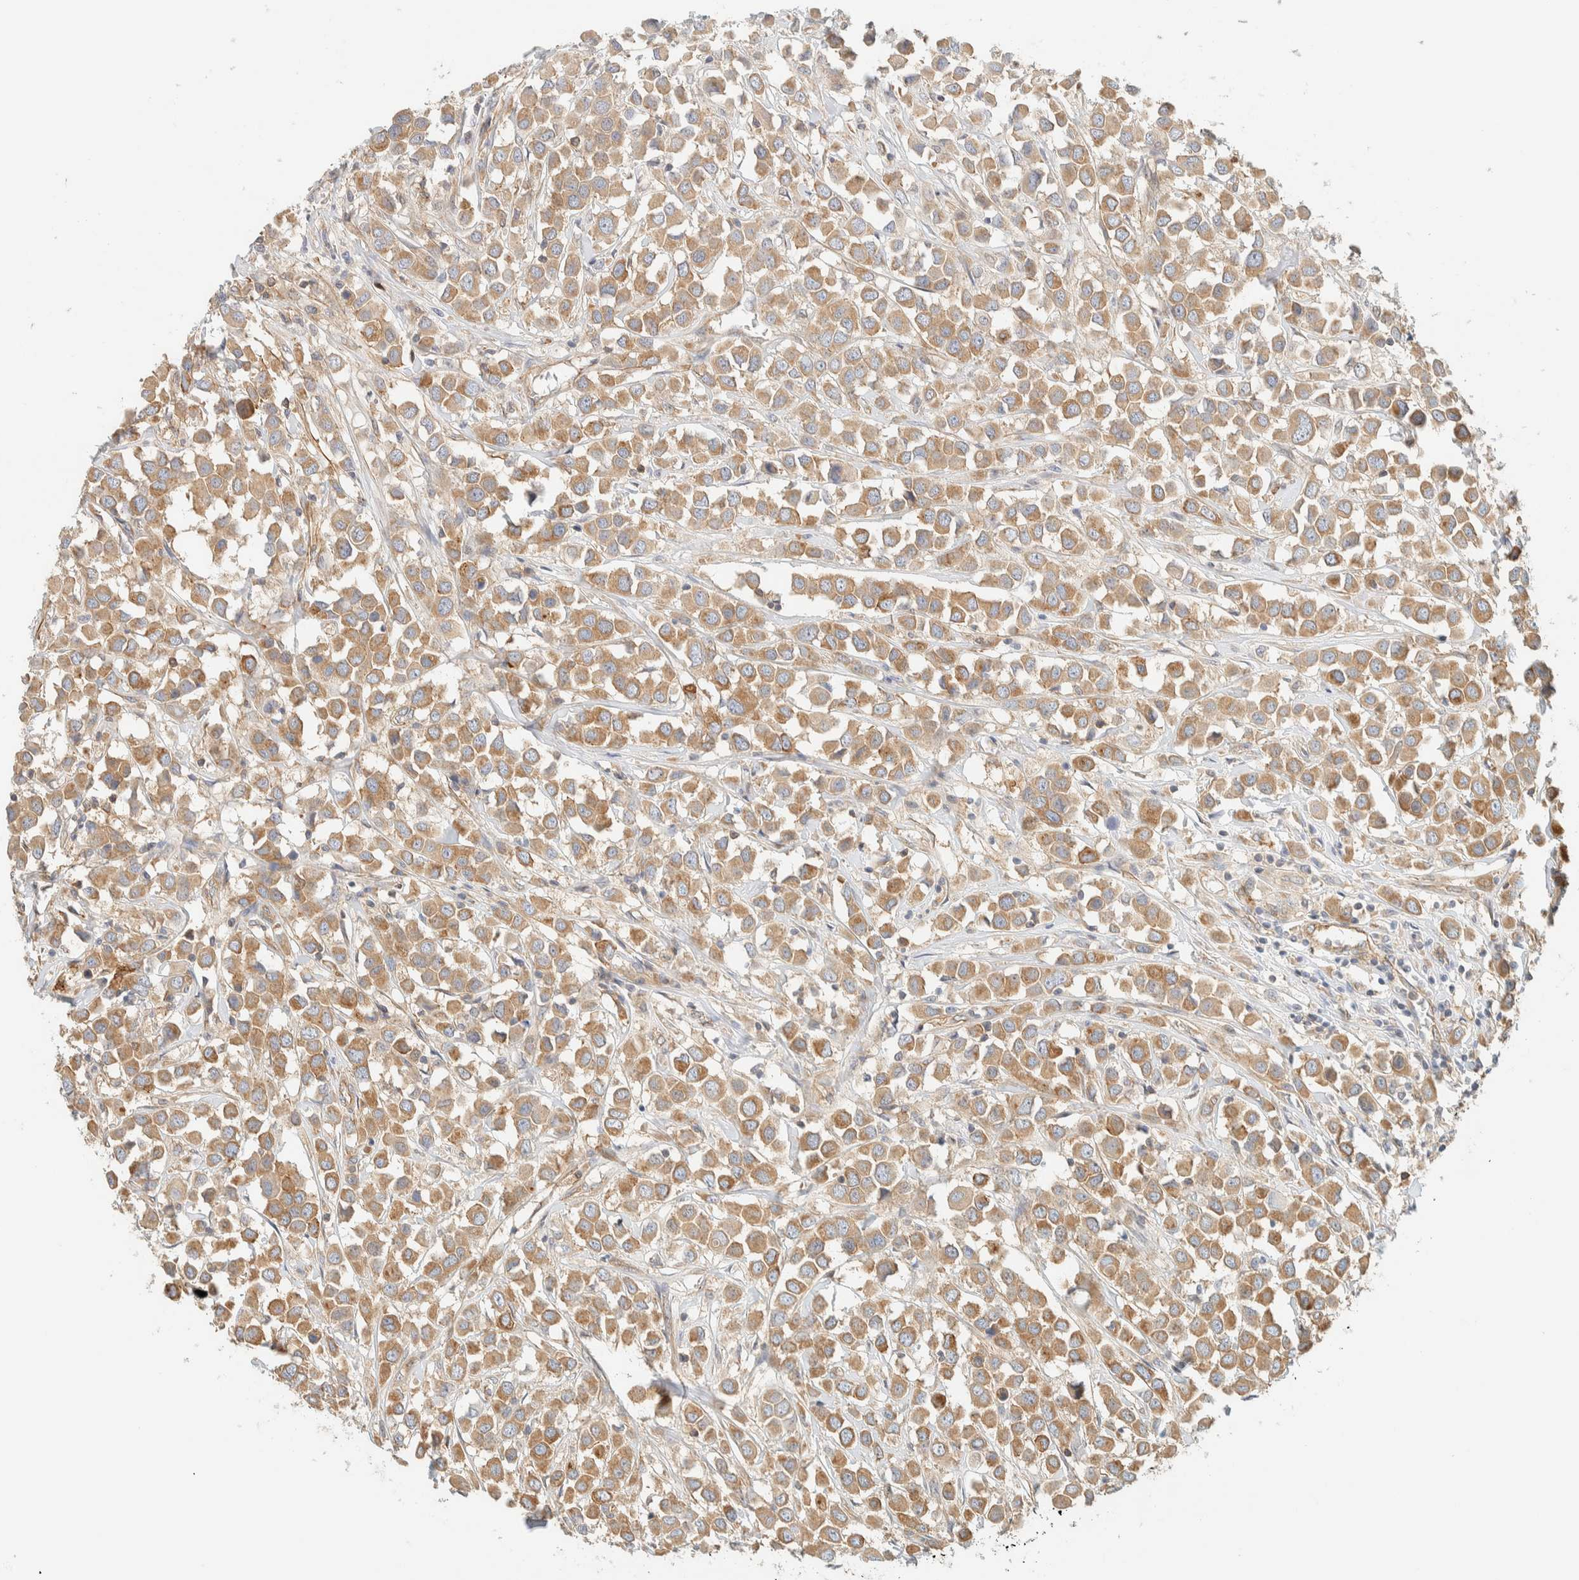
{"staining": {"intensity": "moderate", "quantity": ">75%", "location": "cytoplasmic/membranous"}, "tissue": "breast cancer", "cell_type": "Tumor cells", "image_type": "cancer", "snomed": [{"axis": "morphology", "description": "Duct carcinoma"}, {"axis": "topography", "description": "Breast"}], "caption": "A high-resolution histopathology image shows IHC staining of intraductal carcinoma (breast), which demonstrates moderate cytoplasmic/membranous staining in approximately >75% of tumor cells.", "gene": "LIMA1", "patient": {"sex": "female", "age": 61}}